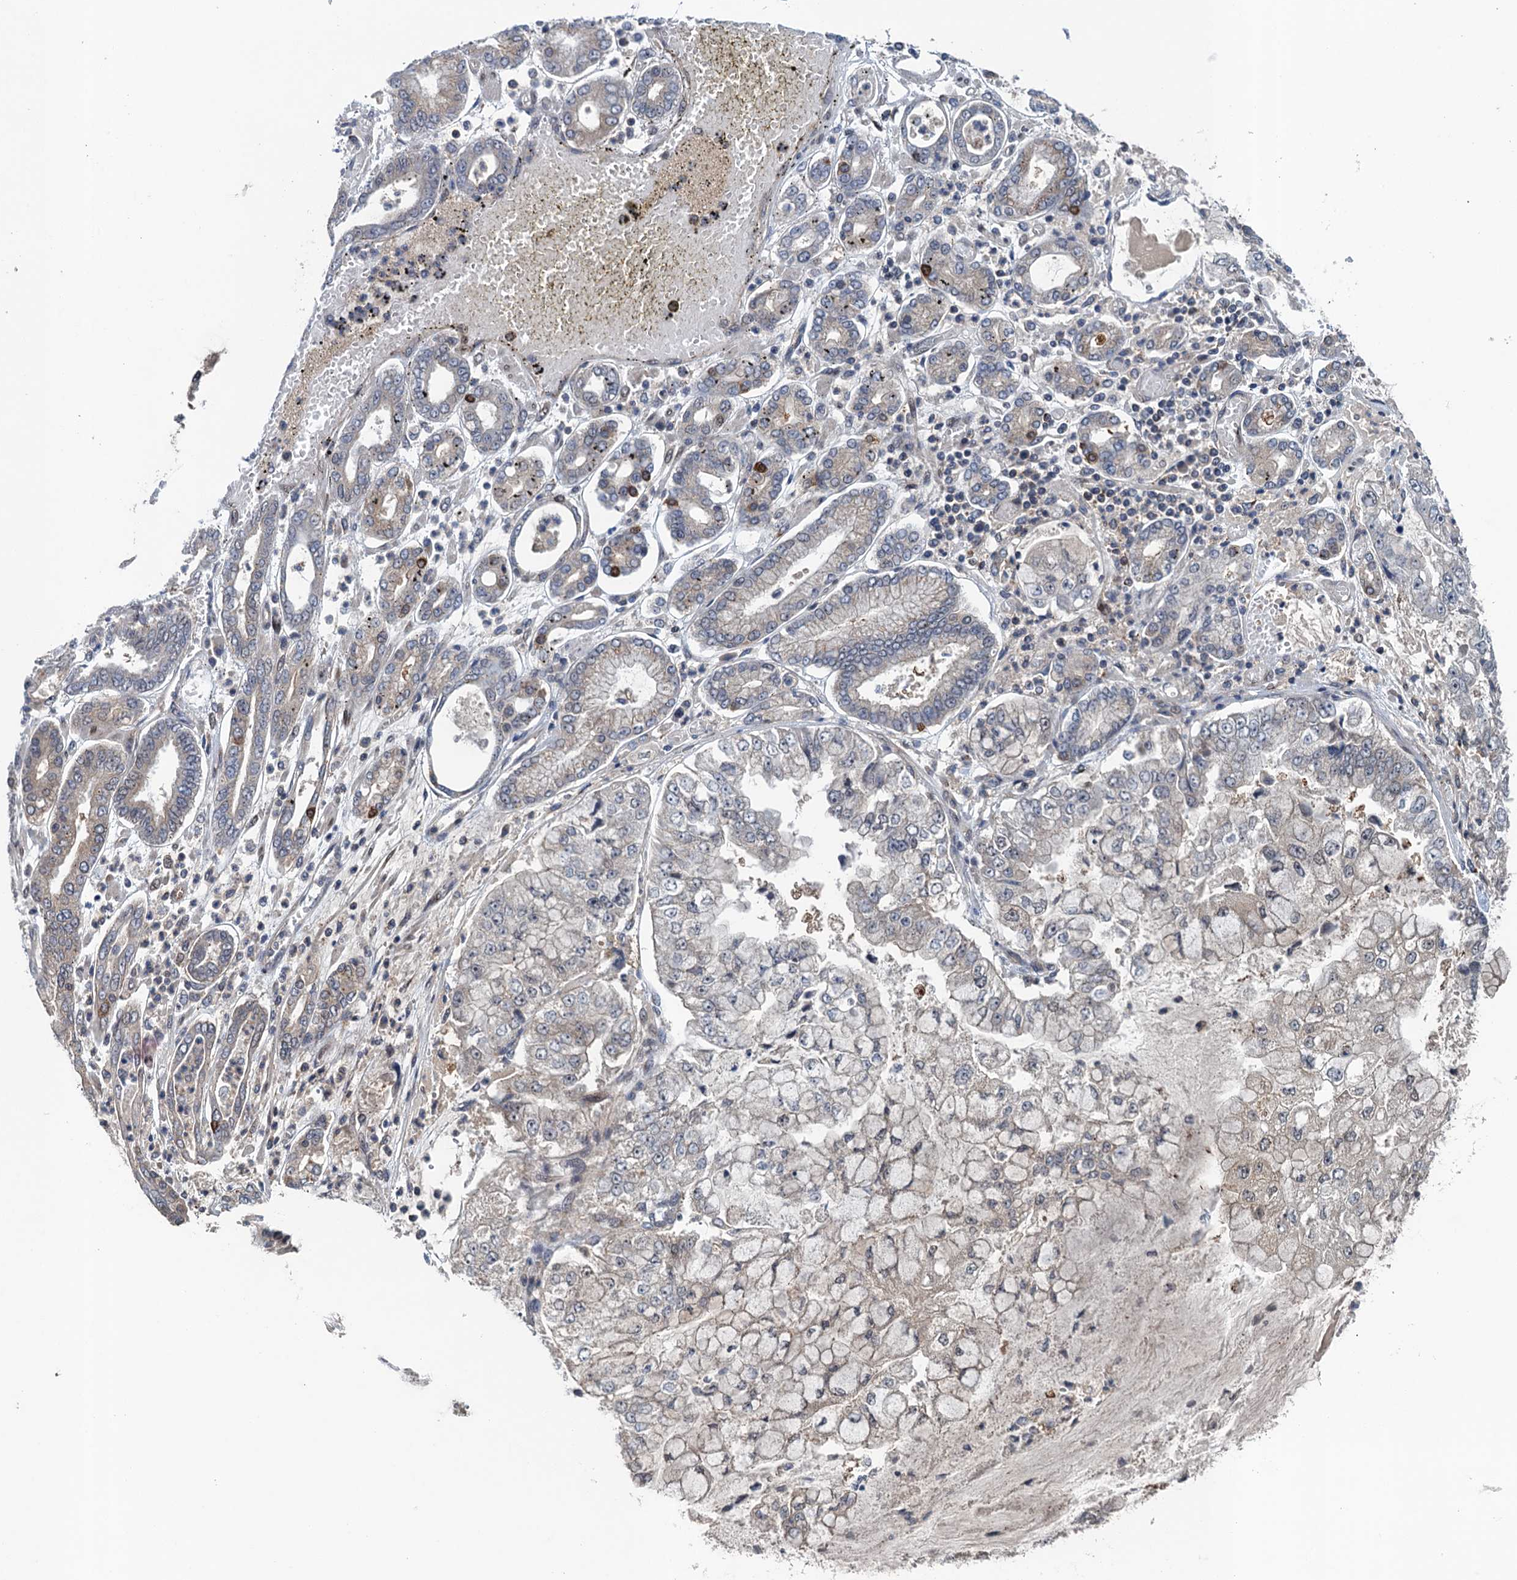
{"staining": {"intensity": "negative", "quantity": "none", "location": "none"}, "tissue": "stomach cancer", "cell_type": "Tumor cells", "image_type": "cancer", "snomed": [{"axis": "morphology", "description": "Adenocarcinoma, NOS"}, {"axis": "topography", "description": "Stomach"}], "caption": "This is a micrograph of immunohistochemistry (IHC) staining of stomach cancer (adenocarcinoma), which shows no expression in tumor cells.", "gene": "RNF165", "patient": {"sex": "male", "age": 76}}